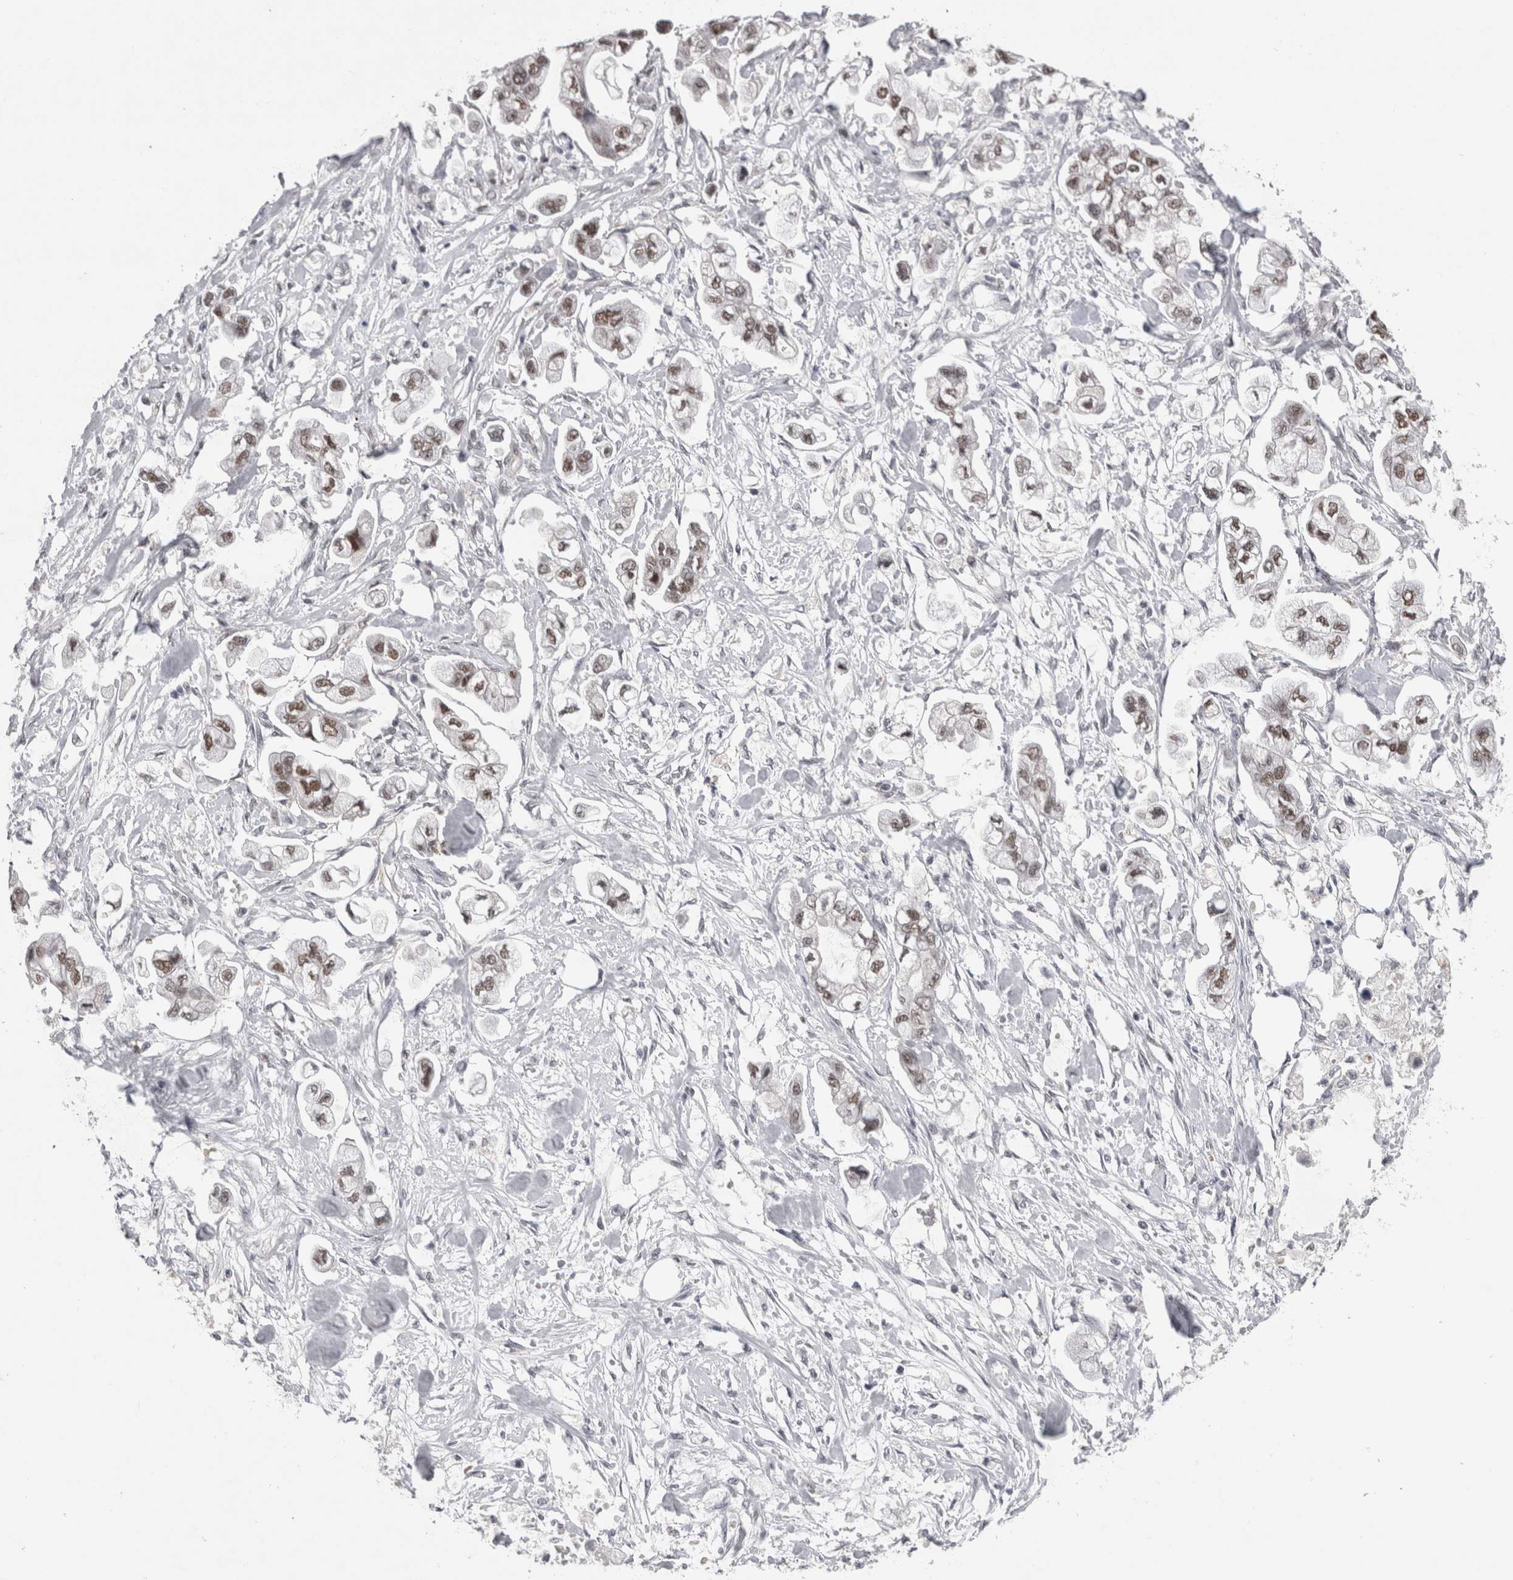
{"staining": {"intensity": "moderate", "quantity": ">75%", "location": "nuclear"}, "tissue": "stomach cancer", "cell_type": "Tumor cells", "image_type": "cancer", "snomed": [{"axis": "morphology", "description": "Normal tissue, NOS"}, {"axis": "morphology", "description": "Adenocarcinoma, NOS"}, {"axis": "topography", "description": "Stomach"}], "caption": "Stomach cancer (adenocarcinoma) stained with DAB IHC reveals medium levels of moderate nuclear positivity in about >75% of tumor cells.", "gene": "PSMB2", "patient": {"sex": "male", "age": 62}}